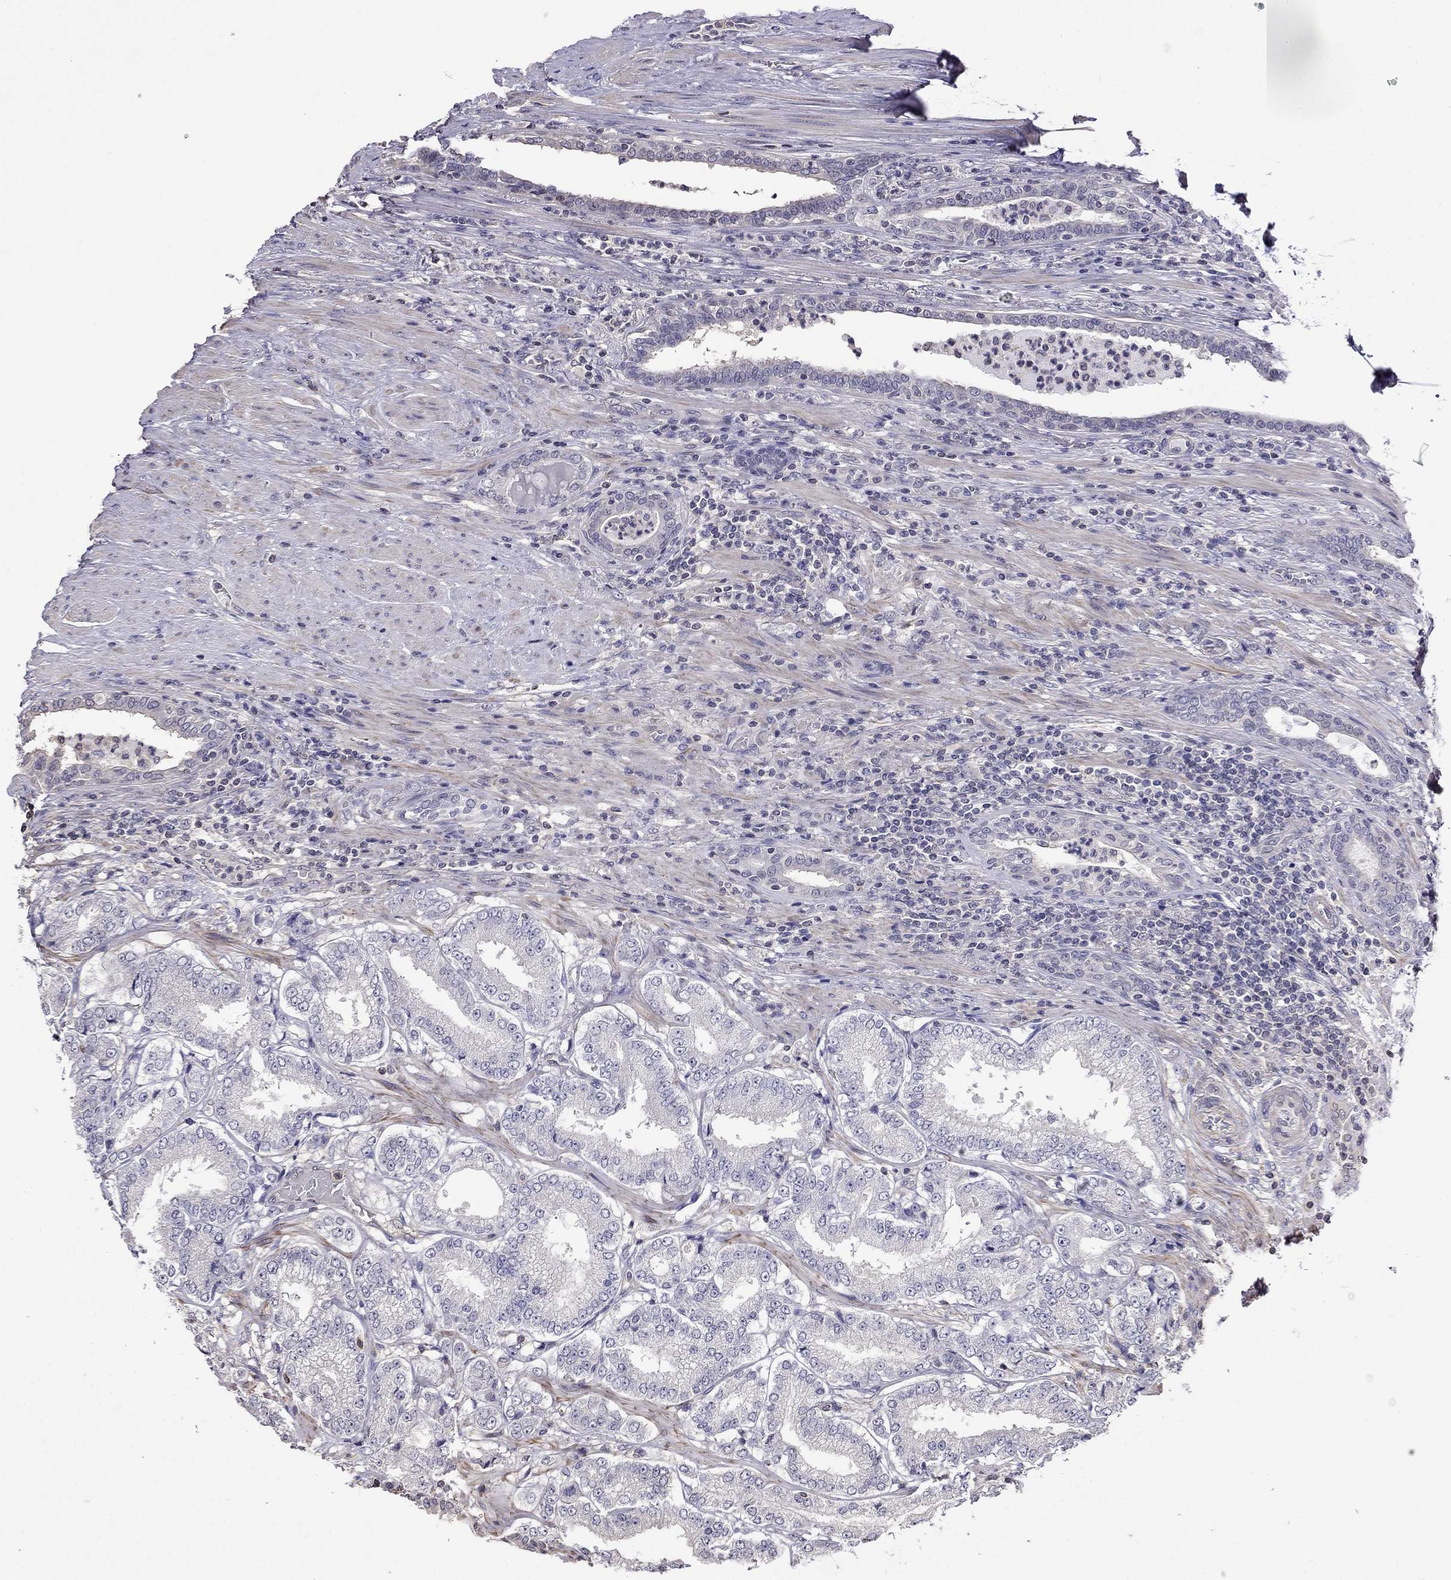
{"staining": {"intensity": "negative", "quantity": "none", "location": "none"}, "tissue": "prostate cancer", "cell_type": "Tumor cells", "image_type": "cancer", "snomed": [{"axis": "morphology", "description": "Adenocarcinoma, NOS"}, {"axis": "topography", "description": "Prostate"}], "caption": "Tumor cells are negative for protein expression in human prostate adenocarcinoma.", "gene": "GUCA1B", "patient": {"sex": "male", "age": 65}}